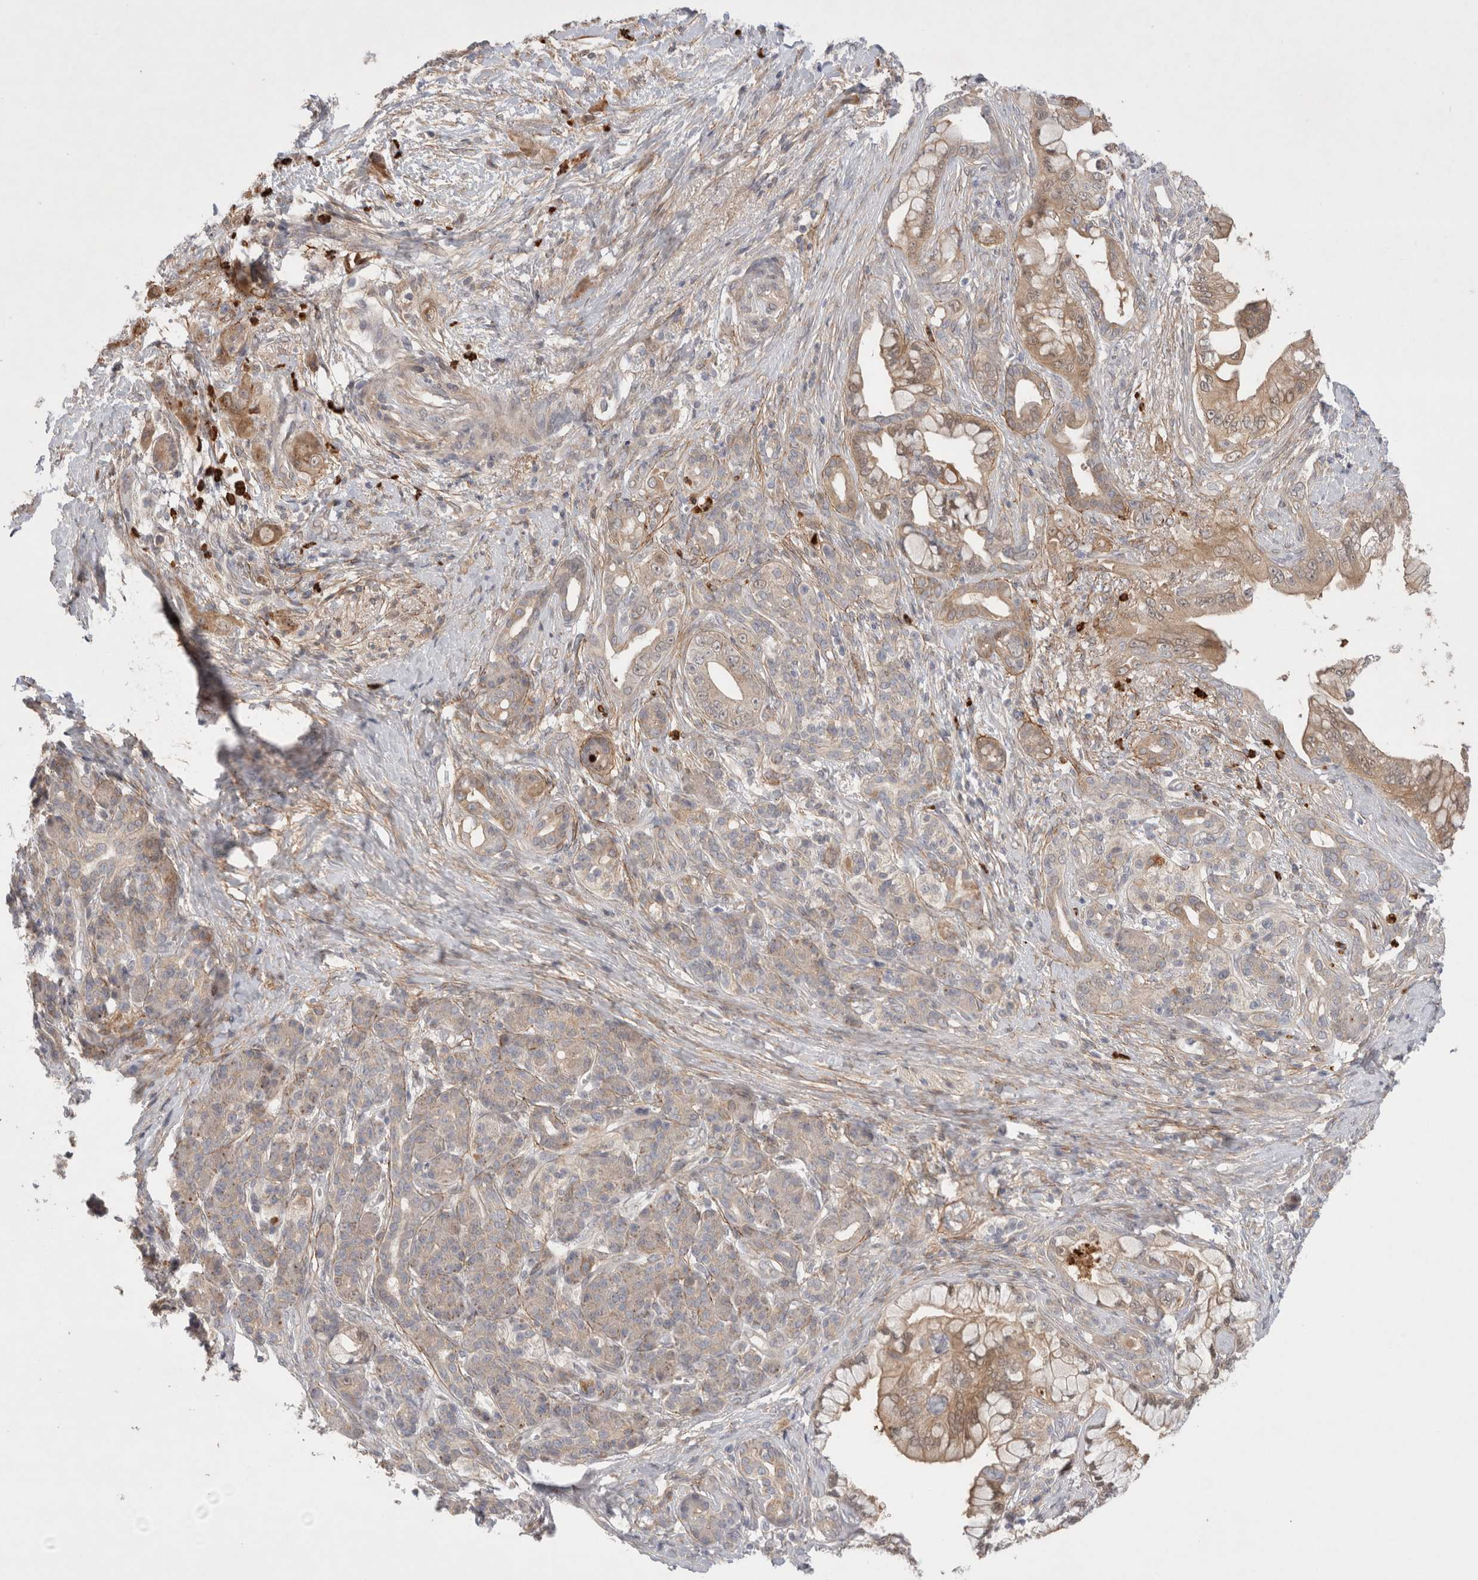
{"staining": {"intensity": "moderate", "quantity": ">75%", "location": "cytoplasmic/membranous"}, "tissue": "pancreatic cancer", "cell_type": "Tumor cells", "image_type": "cancer", "snomed": [{"axis": "morphology", "description": "Adenocarcinoma, NOS"}, {"axis": "topography", "description": "Pancreas"}], "caption": "A high-resolution photomicrograph shows IHC staining of pancreatic cancer, which demonstrates moderate cytoplasmic/membranous expression in approximately >75% of tumor cells. The staining is performed using DAB brown chromogen to label protein expression. The nuclei are counter-stained blue using hematoxylin.", "gene": "GSDMB", "patient": {"sex": "male", "age": 59}}